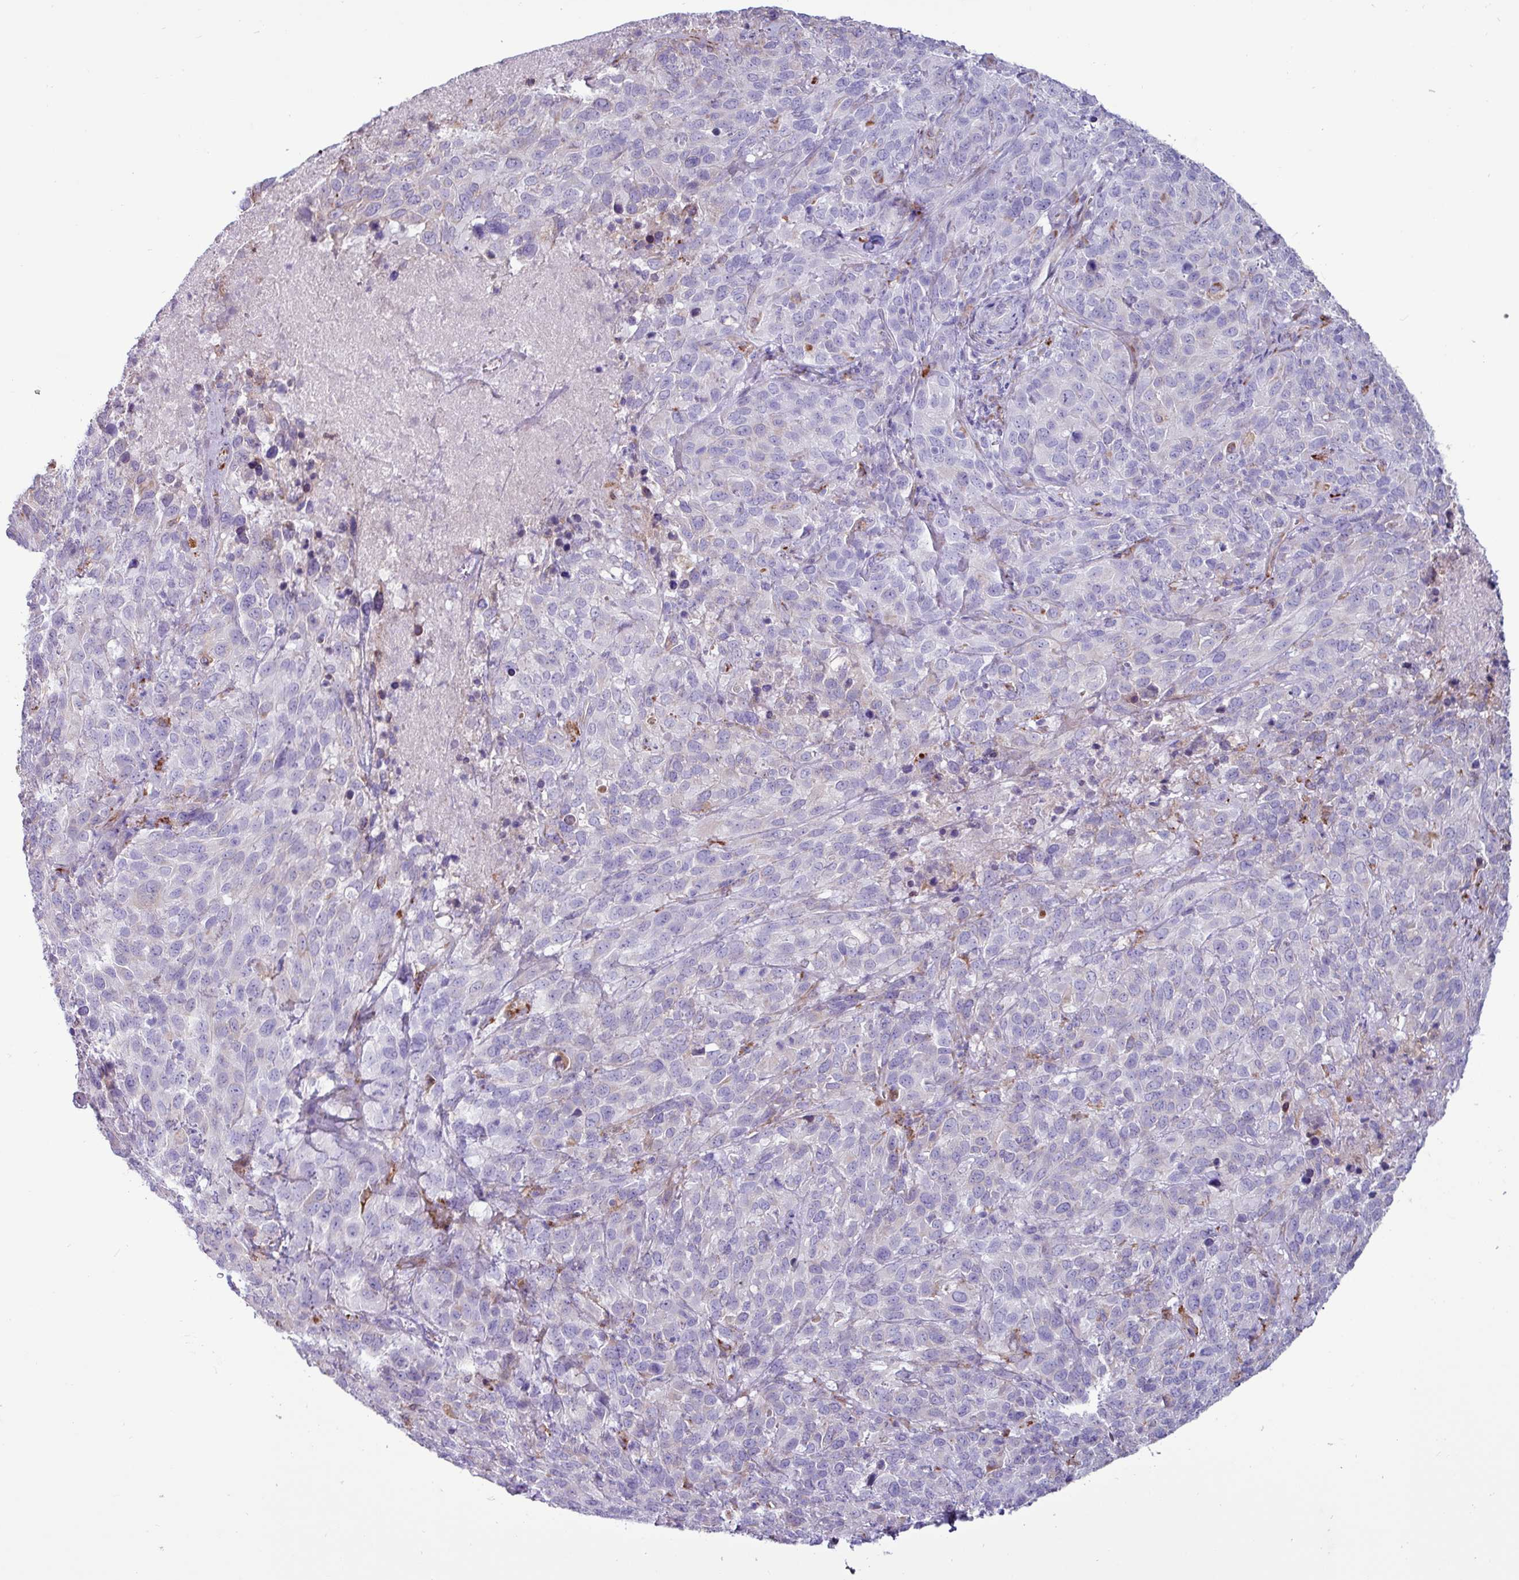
{"staining": {"intensity": "moderate", "quantity": "<25%", "location": "cytoplasmic/membranous"}, "tissue": "cervical cancer", "cell_type": "Tumor cells", "image_type": "cancer", "snomed": [{"axis": "morphology", "description": "Squamous cell carcinoma, NOS"}, {"axis": "topography", "description": "Cervix"}], "caption": "Moderate cytoplasmic/membranous positivity is identified in approximately <25% of tumor cells in squamous cell carcinoma (cervical). (DAB = brown stain, brightfield microscopy at high magnification).", "gene": "PPP1R35", "patient": {"sex": "female", "age": 51}}